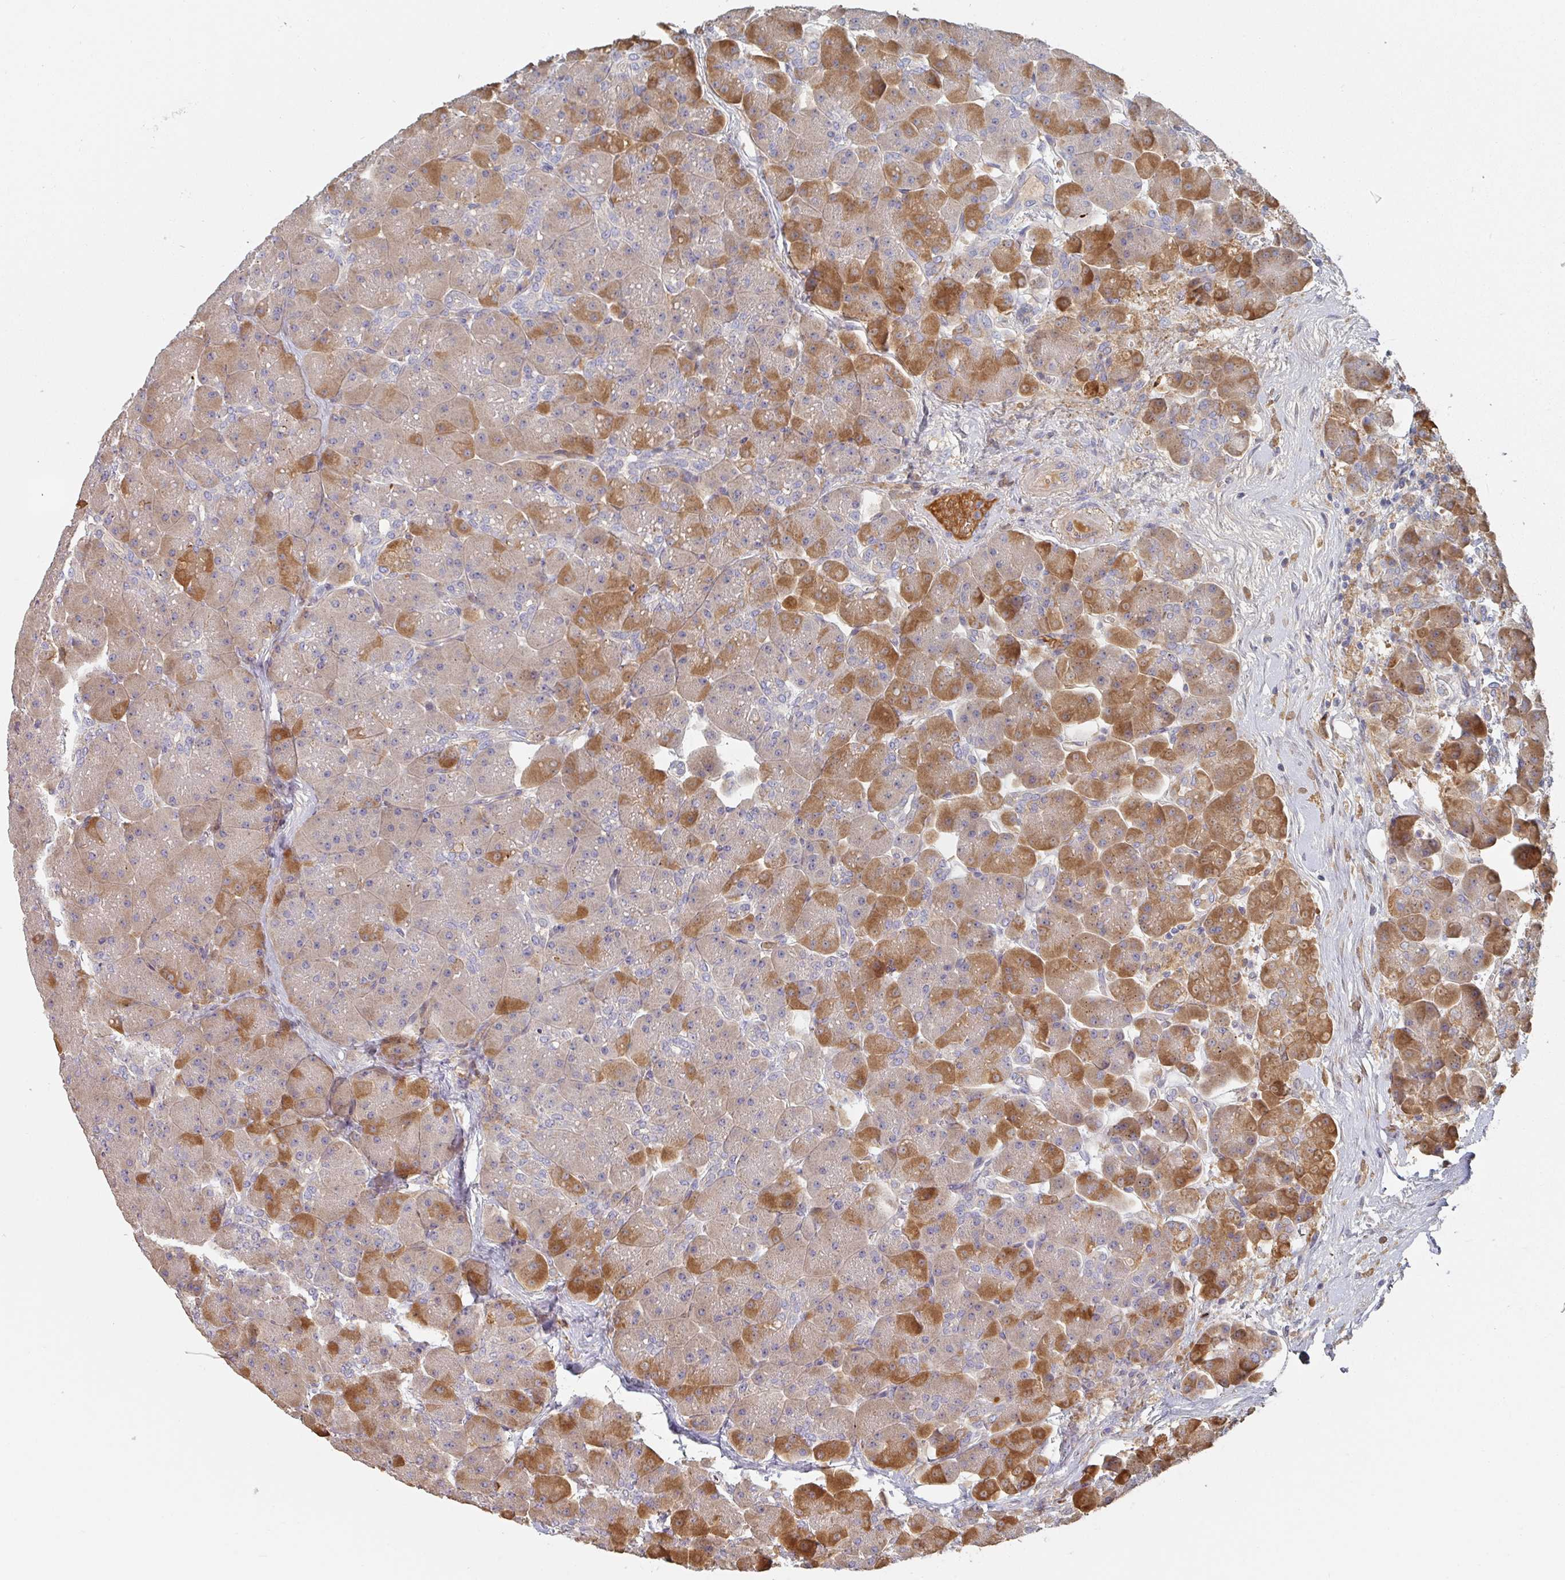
{"staining": {"intensity": "moderate", "quantity": ">75%", "location": "cytoplasmic/membranous"}, "tissue": "pancreas", "cell_type": "Exocrine glandular cells", "image_type": "normal", "snomed": [{"axis": "morphology", "description": "Normal tissue, NOS"}, {"axis": "topography", "description": "Pancreas"}], "caption": "Protein staining displays moderate cytoplasmic/membranous staining in approximately >75% of exocrine glandular cells in benign pancreas. The staining was performed using DAB (3,3'-diaminobenzidine) to visualize the protein expression in brown, while the nuclei were stained in blue with hematoxylin (Magnification: 20x).", "gene": "ENSG00000249773", "patient": {"sex": "male", "age": 66}}